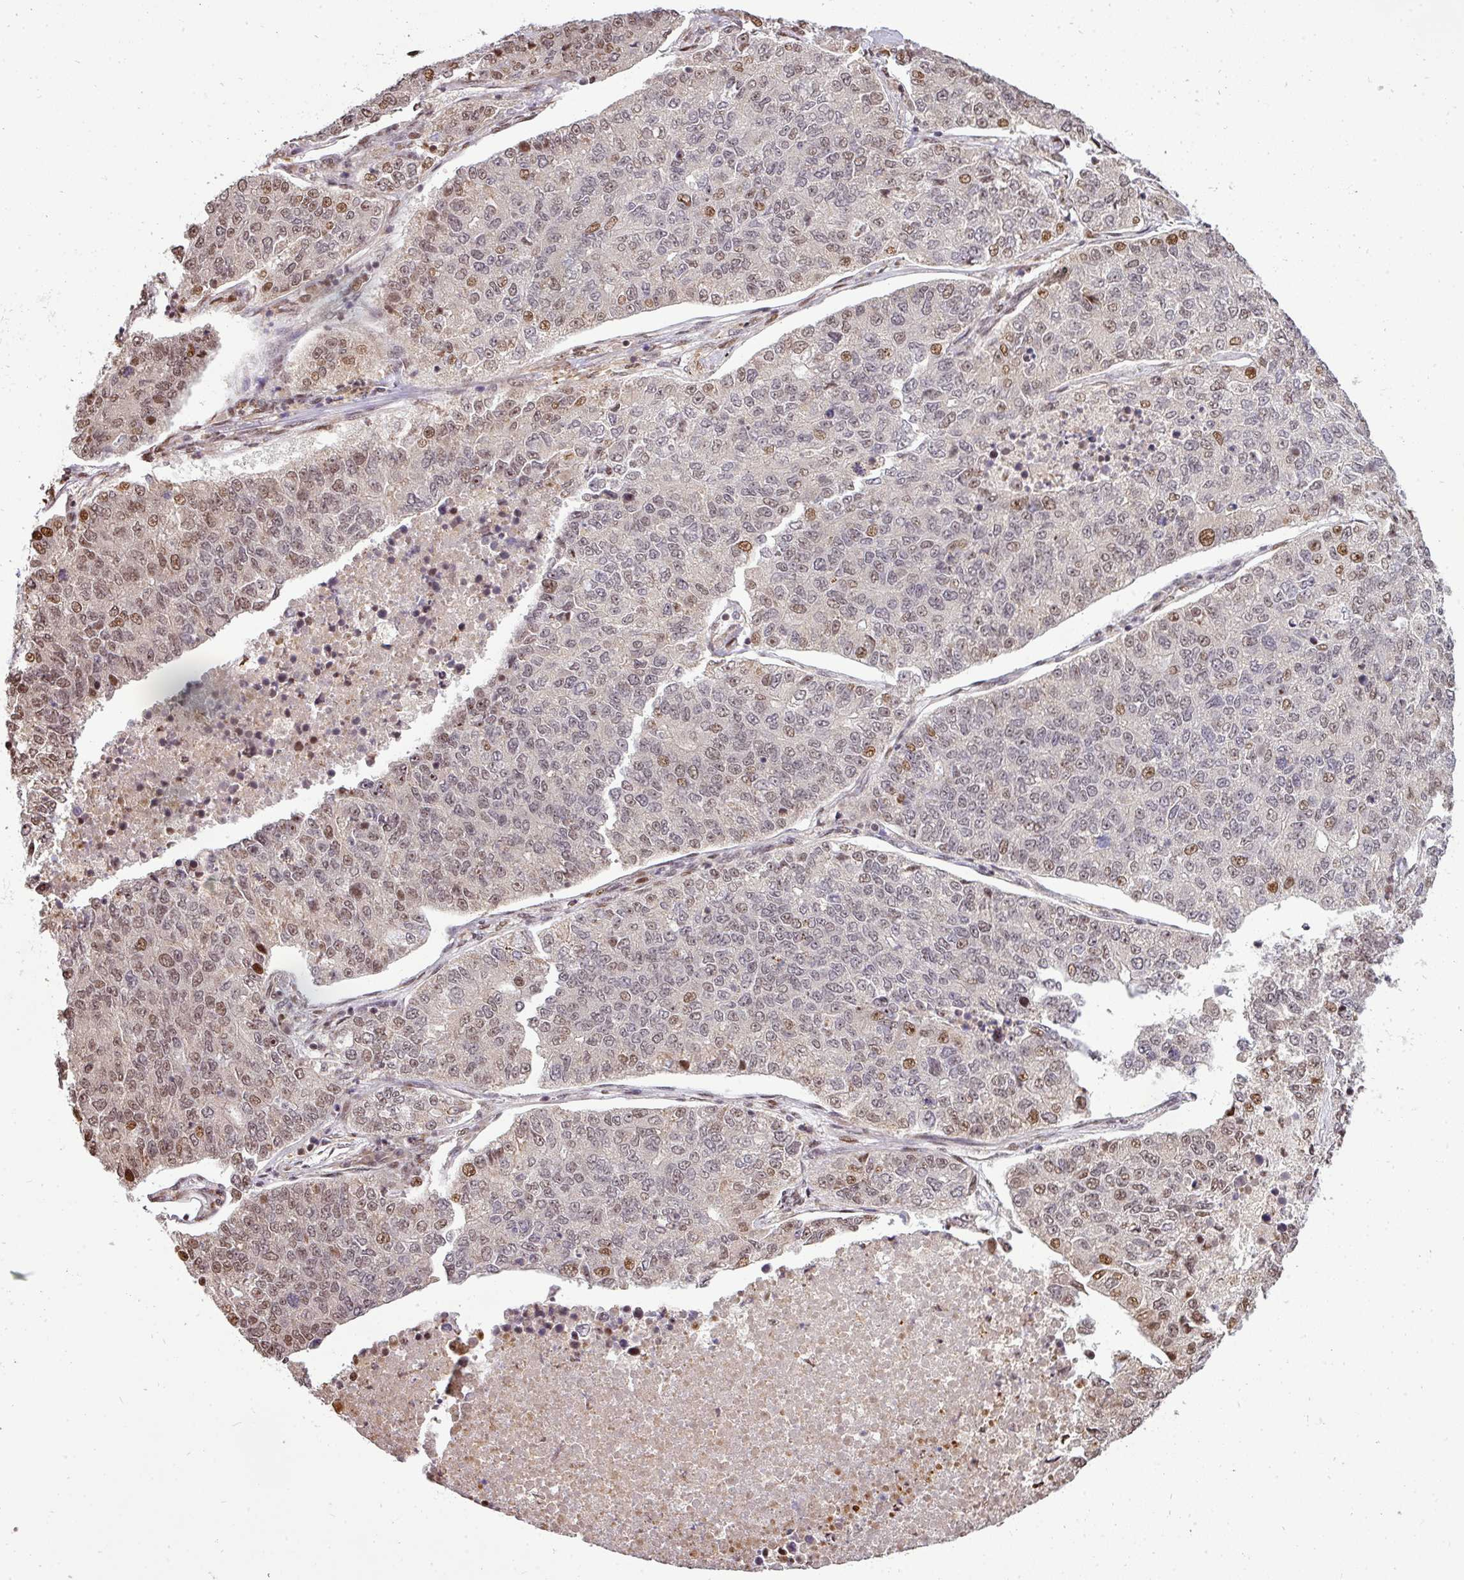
{"staining": {"intensity": "moderate", "quantity": "<25%", "location": "nuclear"}, "tissue": "lung cancer", "cell_type": "Tumor cells", "image_type": "cancer", "snomed": [{"axis": "morphology", "description": "Adenocarcinoma, NOS"}, {"axis": "topography", "description": "Lung"}], "caption": "Lung adenocarcinoma stained for a protein shows moderate nuclear positivity in tumor cells. (brown staining indicates protein expression, while blue staining denotes nuclei).", "gene": "PATZ1", "patient": {"sex": "male", "age": 49}}